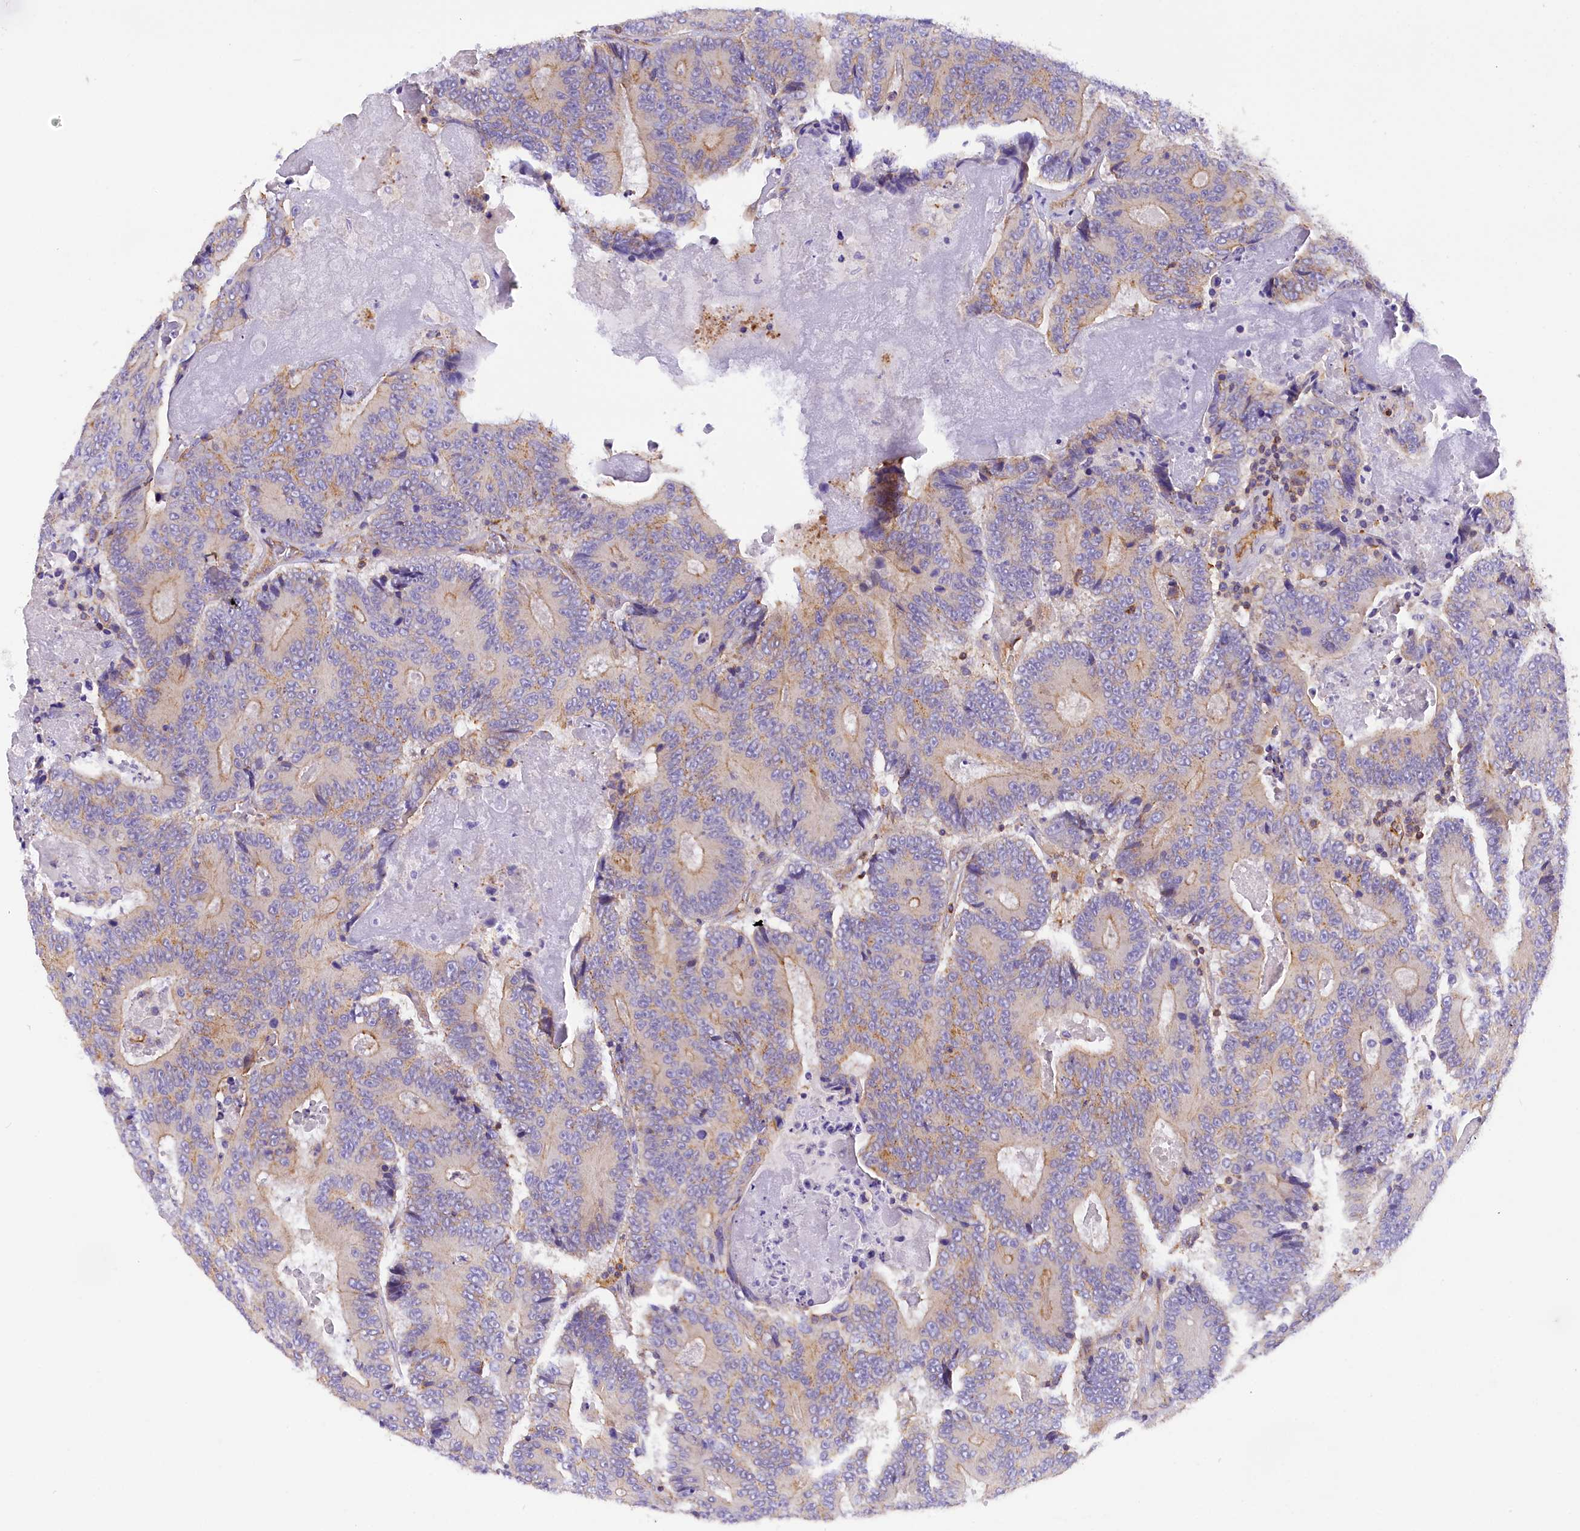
{"staining": {"intensity": "negative", "quantity": "none", "location": "none"}, "tissue": "colorectal cancer", "cell_type": "Tumor cells", "image_type": "cancer", "snomed": [{"axis": "morphology", "description": "Adenocarcinoma, NOS"}, {"axis": "topography", "description": "Colon"}], "caption": "A micrograph of colorectal cancer stained for a protein exhibits no brown staining in tumor cells.", "gene": "FAM193A", "patient": {"sex": "male", "age": 83}}